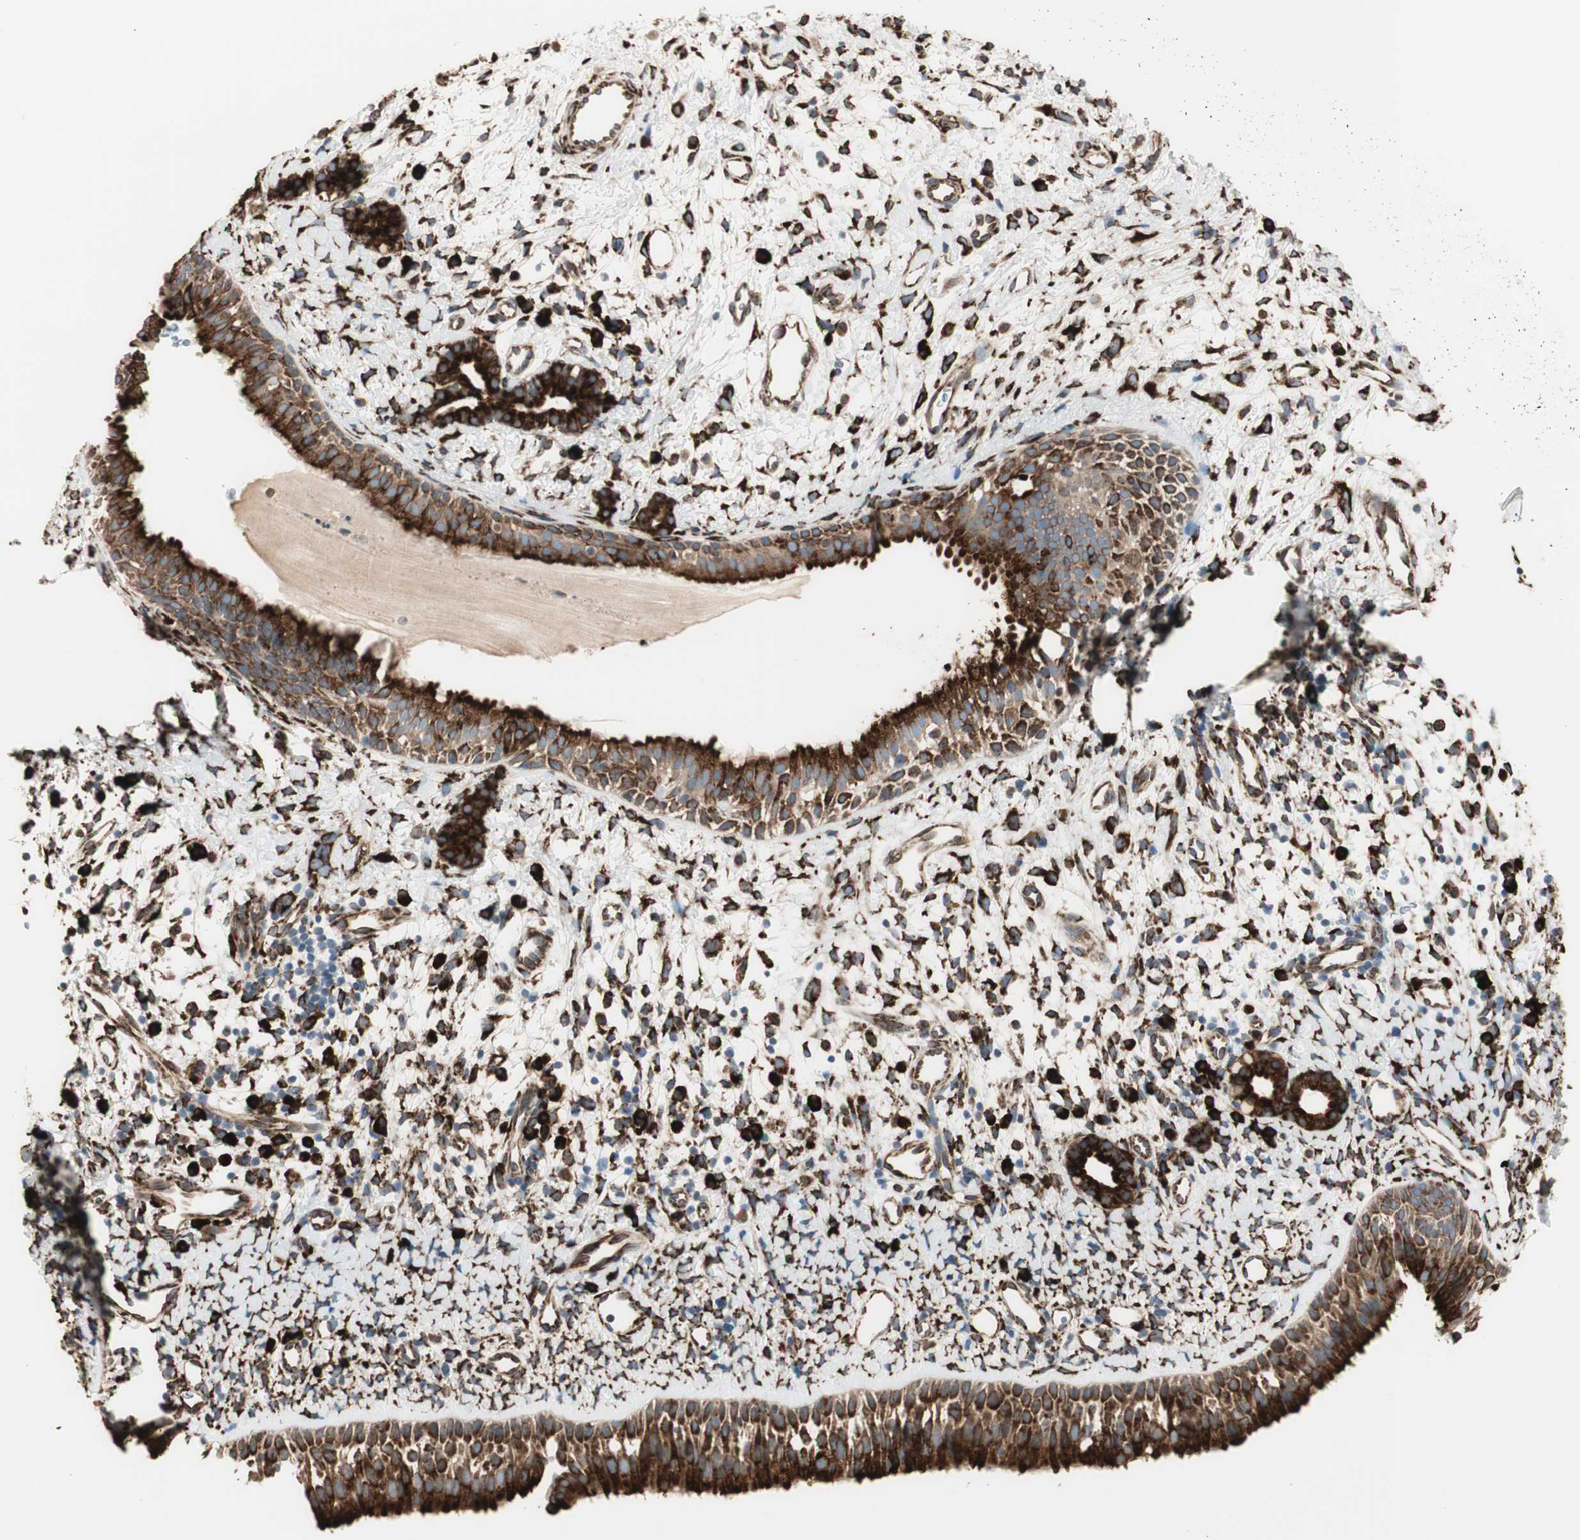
{"staining": {"intensity": "strong", "quantity": ">75%", "location": "cytoplasmic/membranous"}, "tissue": "nasopharynx", "cell_type": "Respiratory epithelial cells", "image_type": "normal", "snomed": [{"axis": "morphology", "description": "Normal tissue, NOS"}, {"axis": "topography", "description": "Nasopharynx"}], "caption": "Approximately >75% of respiratory epithelial cells in normal nasopharynx demonstrate strong cytoplasmic/membranous protein staining as visualized by brown immunohistochemical staining.", "gene": "RRBP1", "patient": {"sex": "male", "age": 22}}